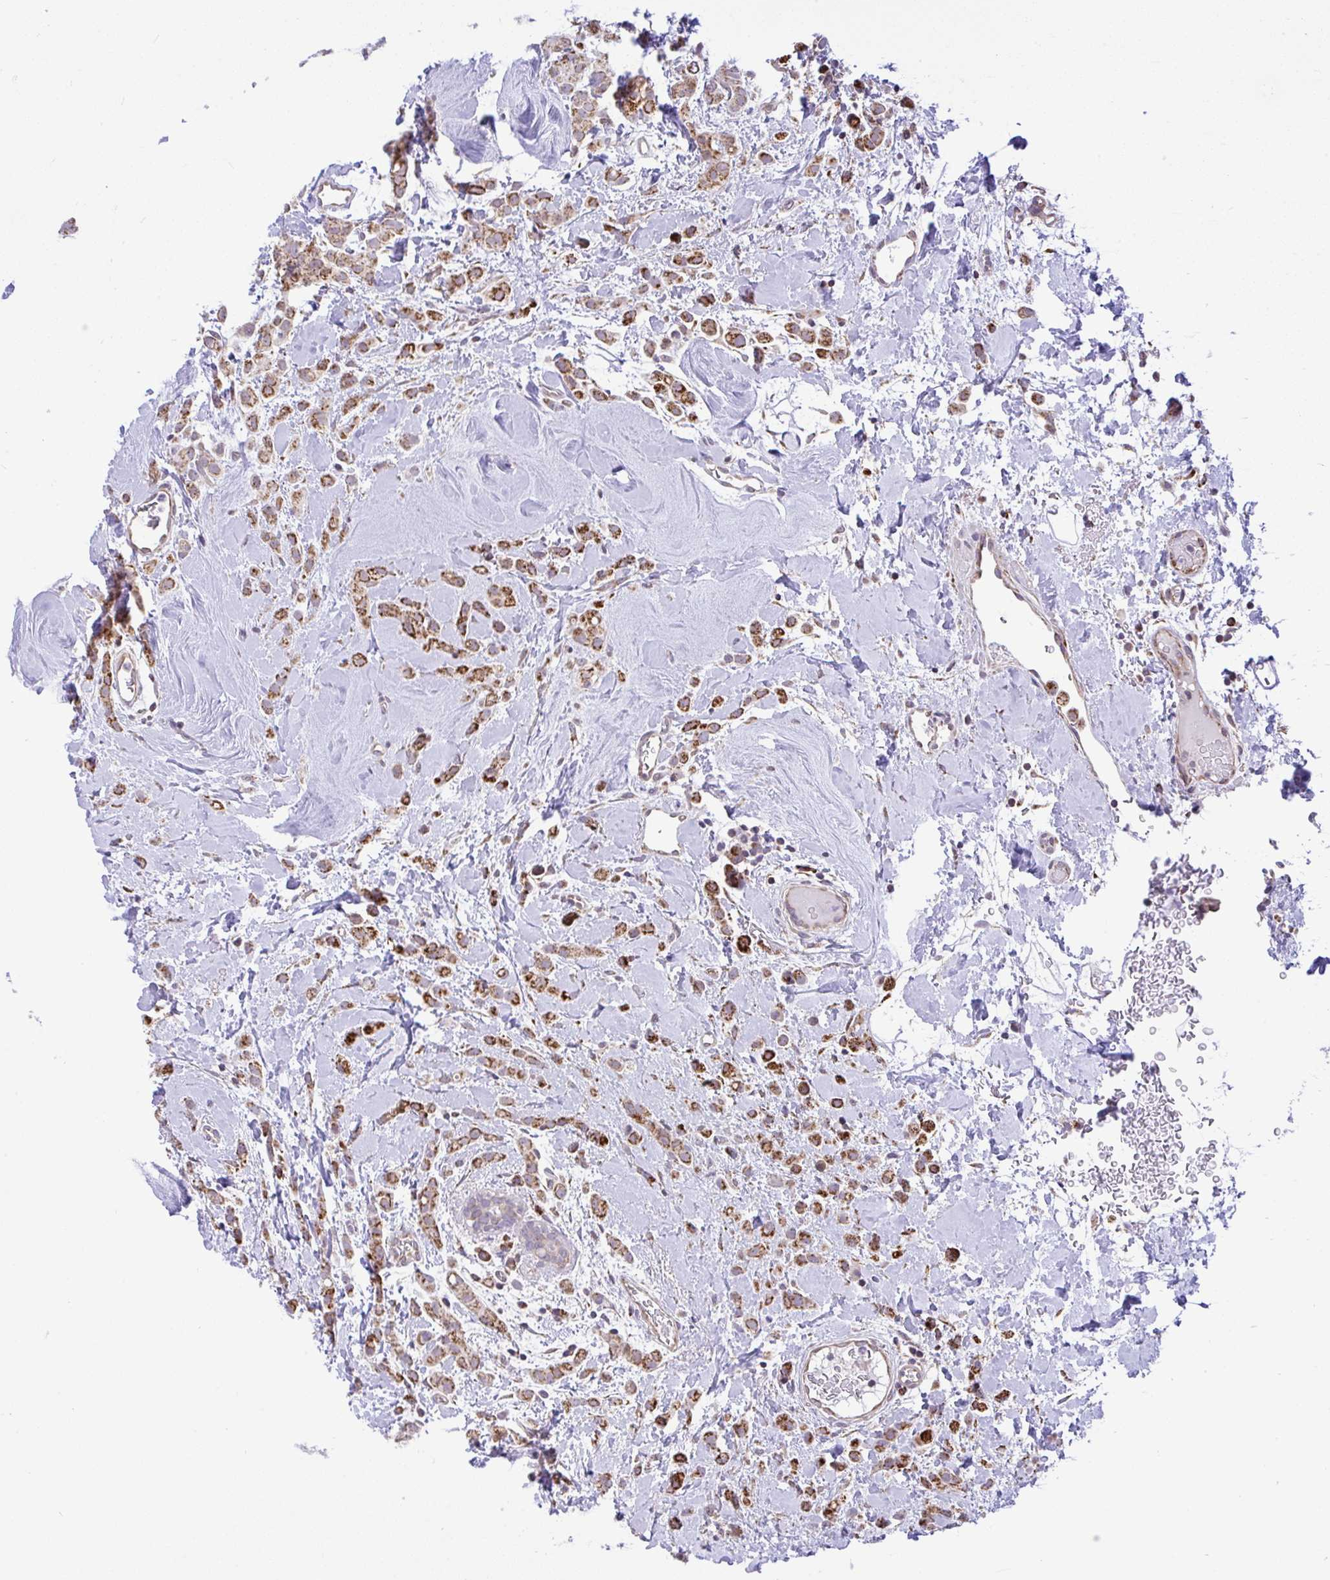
{"staining": {"intensity": "strong", "quantity": "25%-75%", "location": "cytoplasmic/membranous"}, "tissue": "breast cancer", "cell_type": "Tumor cells", "image_type": "cancer", "snomed": [{"axis": "morphology", "description": "Lobular carcinoma"}, {"axis": "topography", "description": "Breast"}], "caption": "Breast lobular carcinoma was stained to show a protein in brown. There is high levels of strong cytoplasmic/membranous positivity in about 25%-75% of tumor cells.", "gene": "PYCR2", "patient": {"sex": "female", "age": 68}}